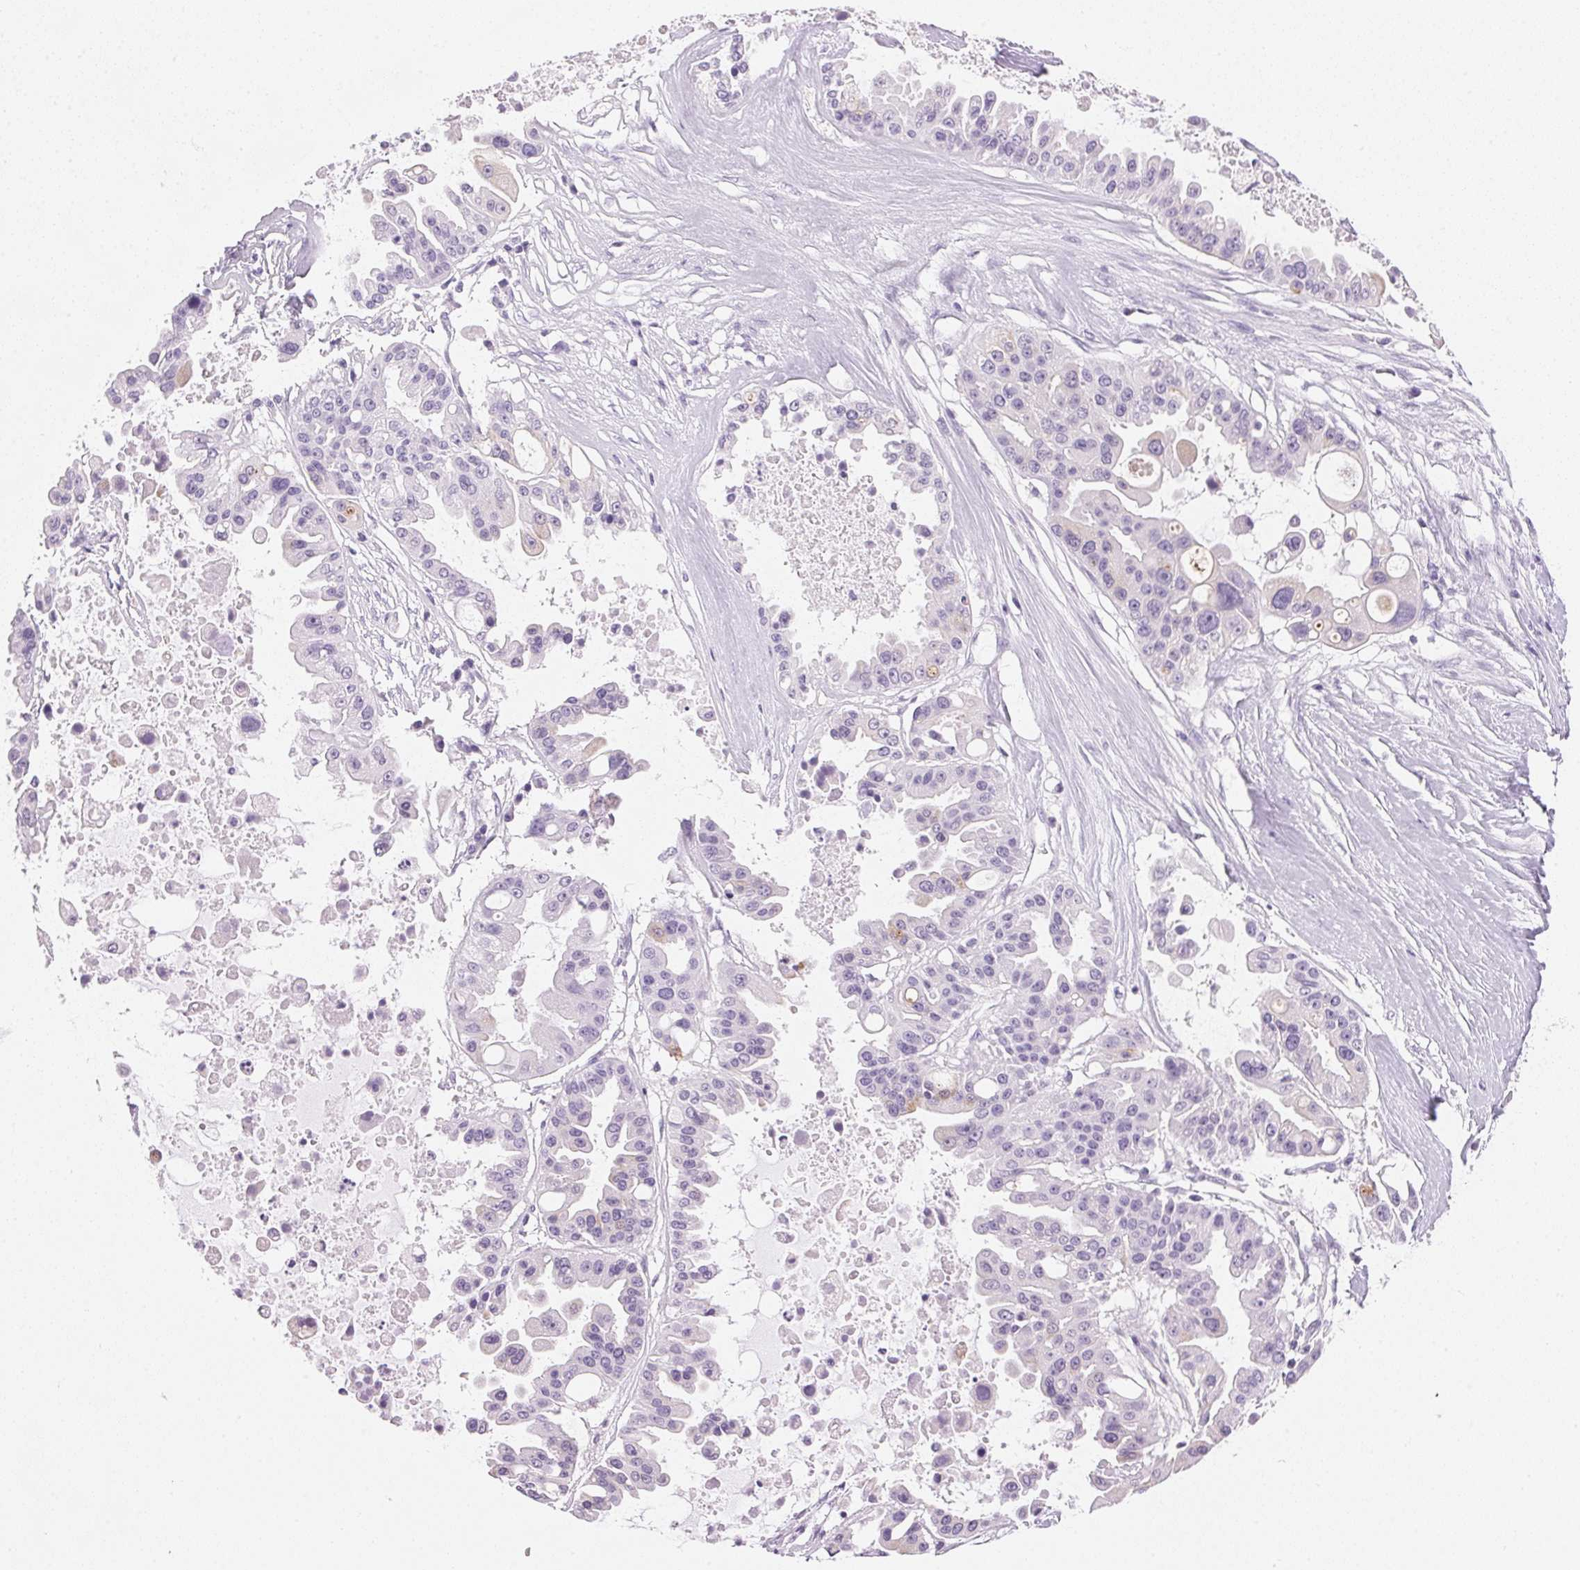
{"staining": {"intensity": "negative", "quantity": "none", "location": "none"}, "tissue": "ovarian cancer", "cell_type": "Tumor cells", "image_type": "cancer", "snomed": [{"axis": "morphology", "description": "Cystadenocarcinoma, serous, NOS"}, {"axis": "topography", "description": "Ovary"}], "caption": "Immunohistochemistry histopathology image of neoplastic tissue: ovarian cancer (serous cystadenocarcinoma) stained with DAB exhibits no significant protein expression in tumor cells.", "gene": "IGFBP1", "patient": {"sex": "female", "age": 56}}